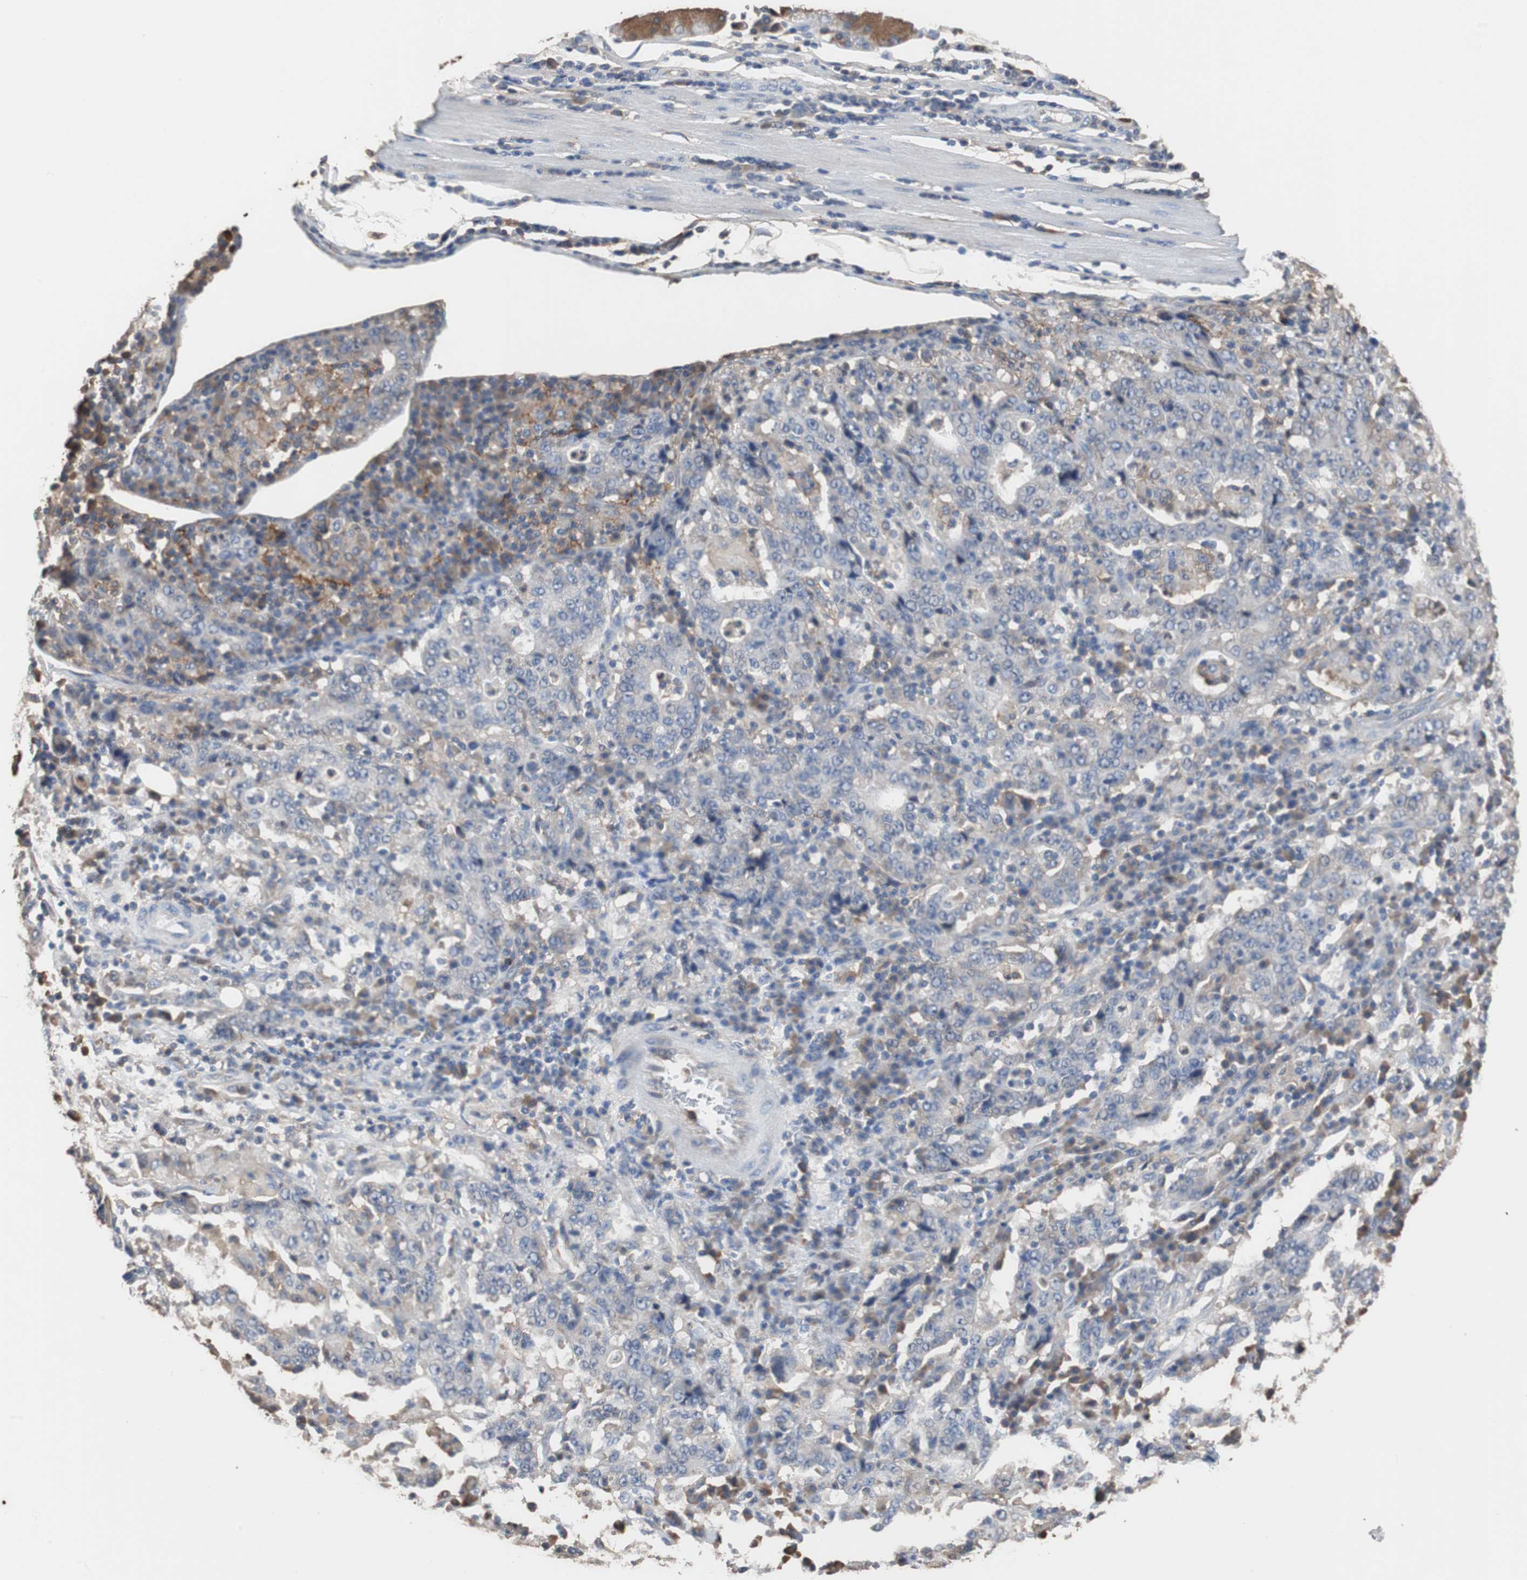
{"staining": {"intensity": "weak", "quantity": "25%-75%", "location": "cytoplasmic/membranous"}, "tissue": "stomach cancer", "cell_type": "Tumor cells", "image_type": "cancer", "snomed": [{"axis": "morphology", "description": "Normal tissue, NOS"}, {"axis": "morphology", "description": "Adenocarcinoma, NOS"}, {"axis": "topography", "description": "Stomach, upper"}, {"axis": "topography", "description": "Stomach"}], "caption": "Immunohistochemistry image of stomach cancer (adenocarcinoma) stained for a protein (brown), which displays low levels of weak cytoplasmic/membranous staining in about 25%-75% of tumor cells.", "gene": "SCIMP", "patient": {"sex": "male", "age": 59}}